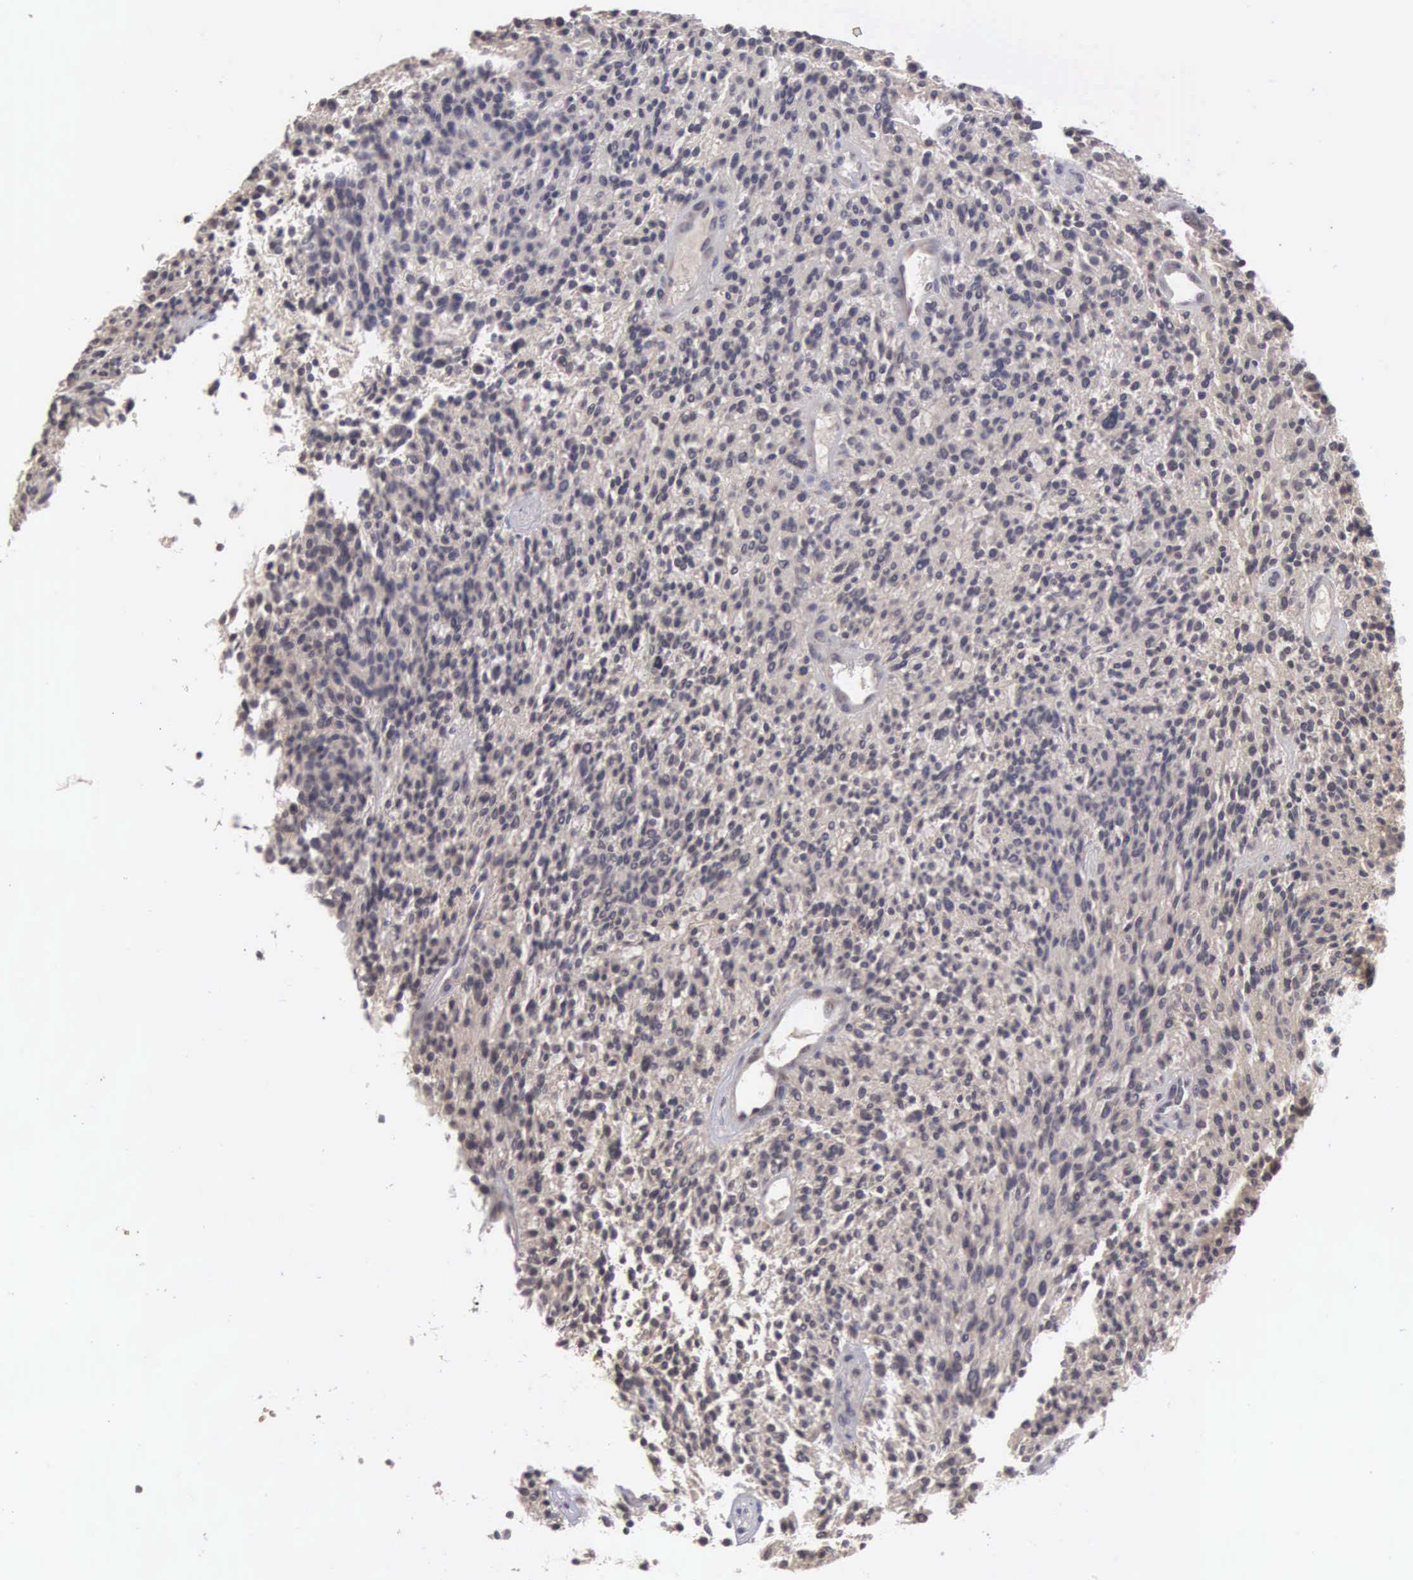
{"staining": {"intensity": "negative", "quantity": "none", "location": "none"}, "tissue": "glioma", "cell_type": "Tumor cells", "image_type": "cancer", "snomed": [{"axis": "morphology", "description": "Glioma, malignant, High grade"}, {"axis": "topography", "description": "Brain"}], "caption": "There is no significant expression in tumor cells of malignant glioma (high-grade). (DAB (3,3'-diaminobenzidine) immunohistochemistry, high magnification).", "gene": "AMN", "patient": {"sex": "female", "age": 13}}